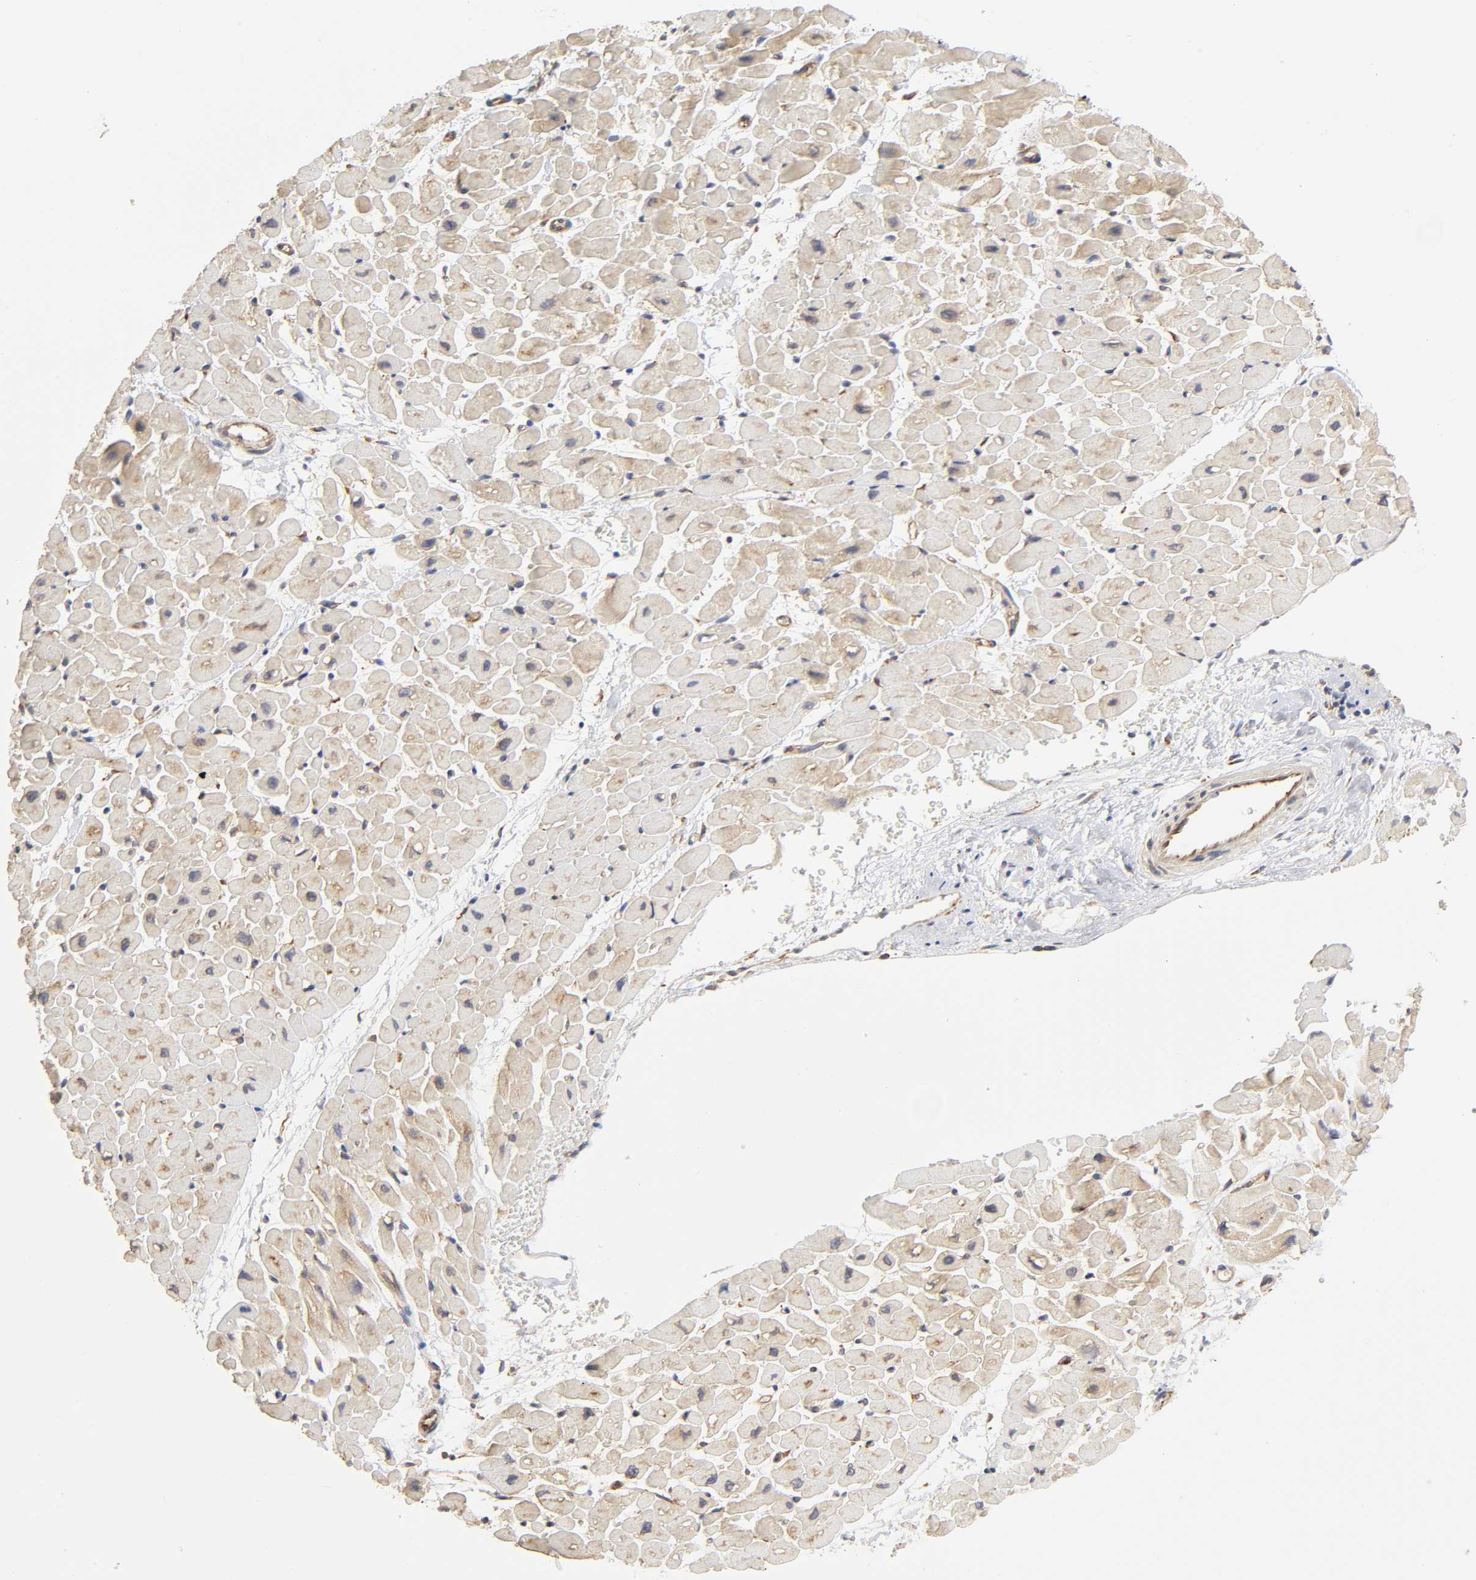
{"staining": {"intensity": "moderate", "quantity": "25%-75%", "location": "cytoplasmic/membranous"}, "tissue": "heart muscle", "cell_type": "Cardiomyocytes", "image_type": "normal", "snomed": [{"axis": "morphology", "description": "Normal tissue, NOS"}, {"axis": "topography", "description": "Heart"}], "caption": "Human heart muscle stained for a protein (brown) shows moderate cytoplasmic/membranous positive expression in about 25%-75% of cardiomyocytes.", "gene": "RPL14", "patient": {"sex": "male", "age": 45}}